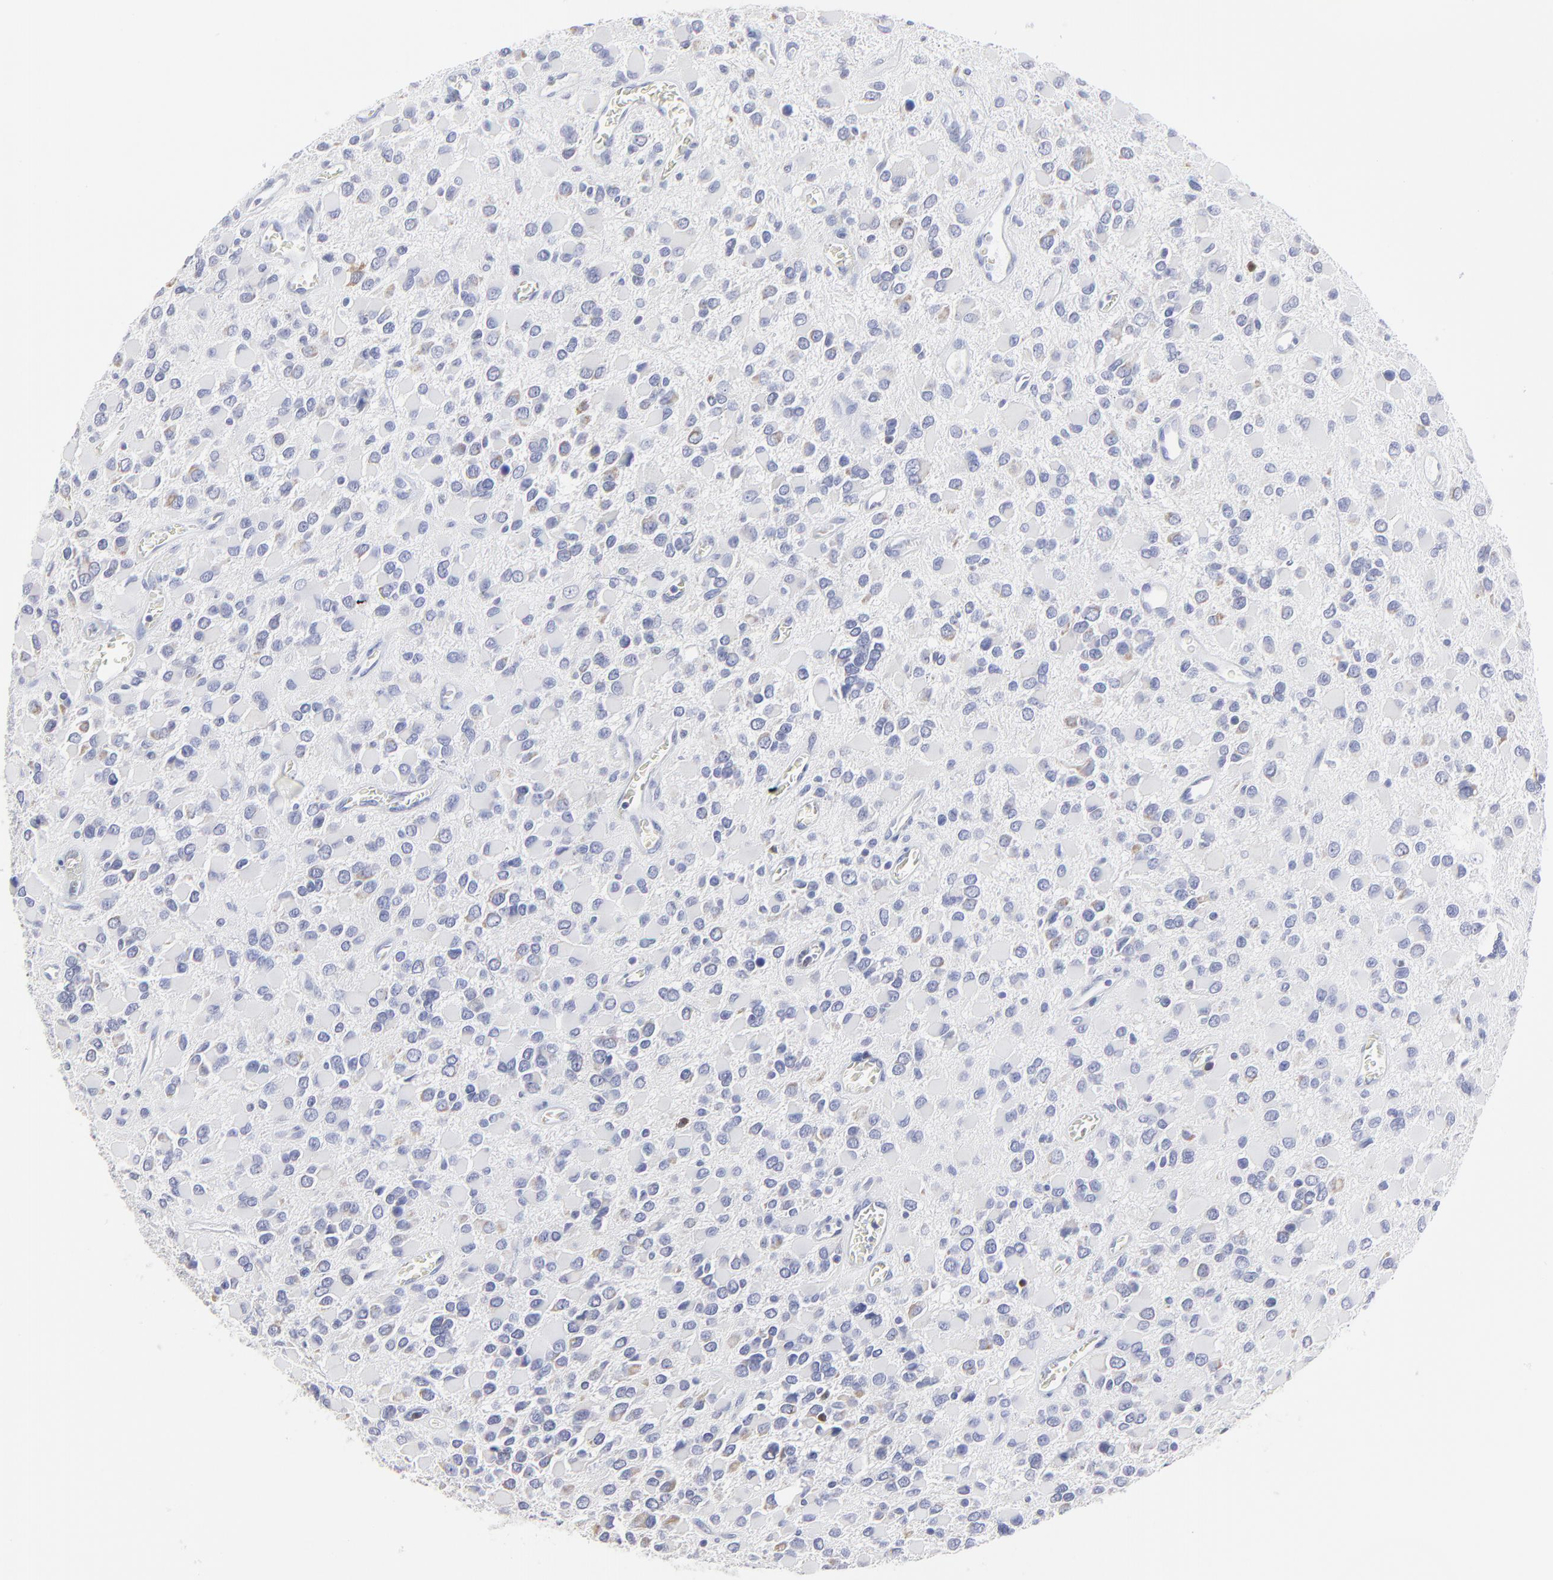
{"staining": {"intensity": "negative", "quantity": "none", "location": "none"}, "tissue": "glioma", "cell_type": "Tumor cells", "image_type": "cancer", "snomed": [{"axis": "morphology", "description": "Glioma, malignant, Low grade"}, {"axis": "topography", "description": "Brain"}], "caption": "A high-resolution image shows IHC staining of glioma, which exhibits no significant staining in tumor cells. (DAB immunohistochemistry (IHC) with hematoxylin counter stain).", "gene": "NCAPH", "patient": {"sex": "male", "age": 42}}